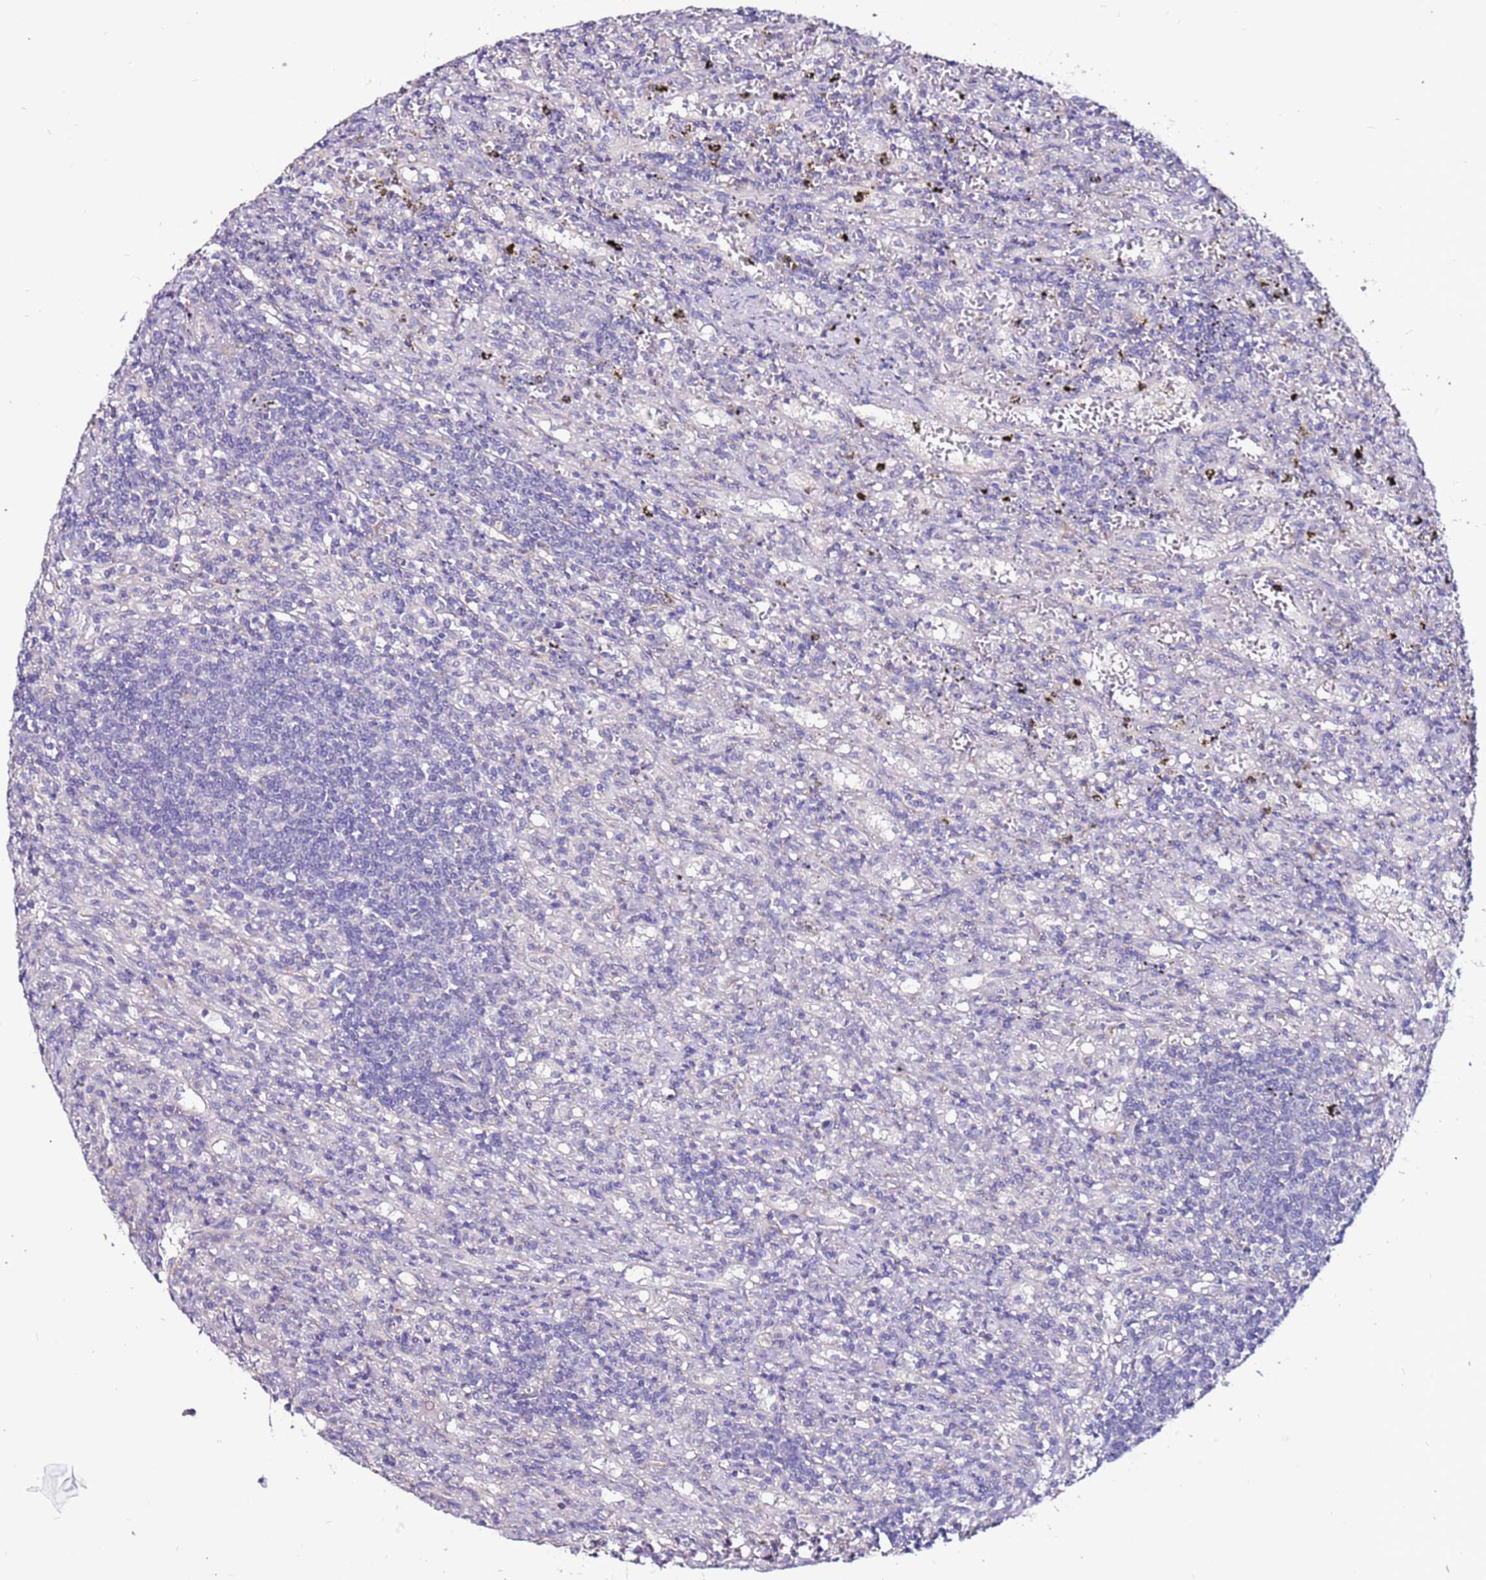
{"staining": {"intensity": "negative", "quantity": "none", "location": "none"}, "tissue": "lymphoma", "cell_type": "Tumor cells", "image_type": "cancer", "snomed": [{"axis": "morphology", "description": "Malignant lymphoma, non-Hodgkin's type, Low grade"}, {"axis": "topography", "description": "Spleen"}], "caption": "Malignant lymphoma, non-Hodgkin's type (low-grade) was stained to show a protein in brown. There is no significant staining in tumor cells.", "gene": "SLC44A3", "patient": {"sex": "male", "age": 76}}